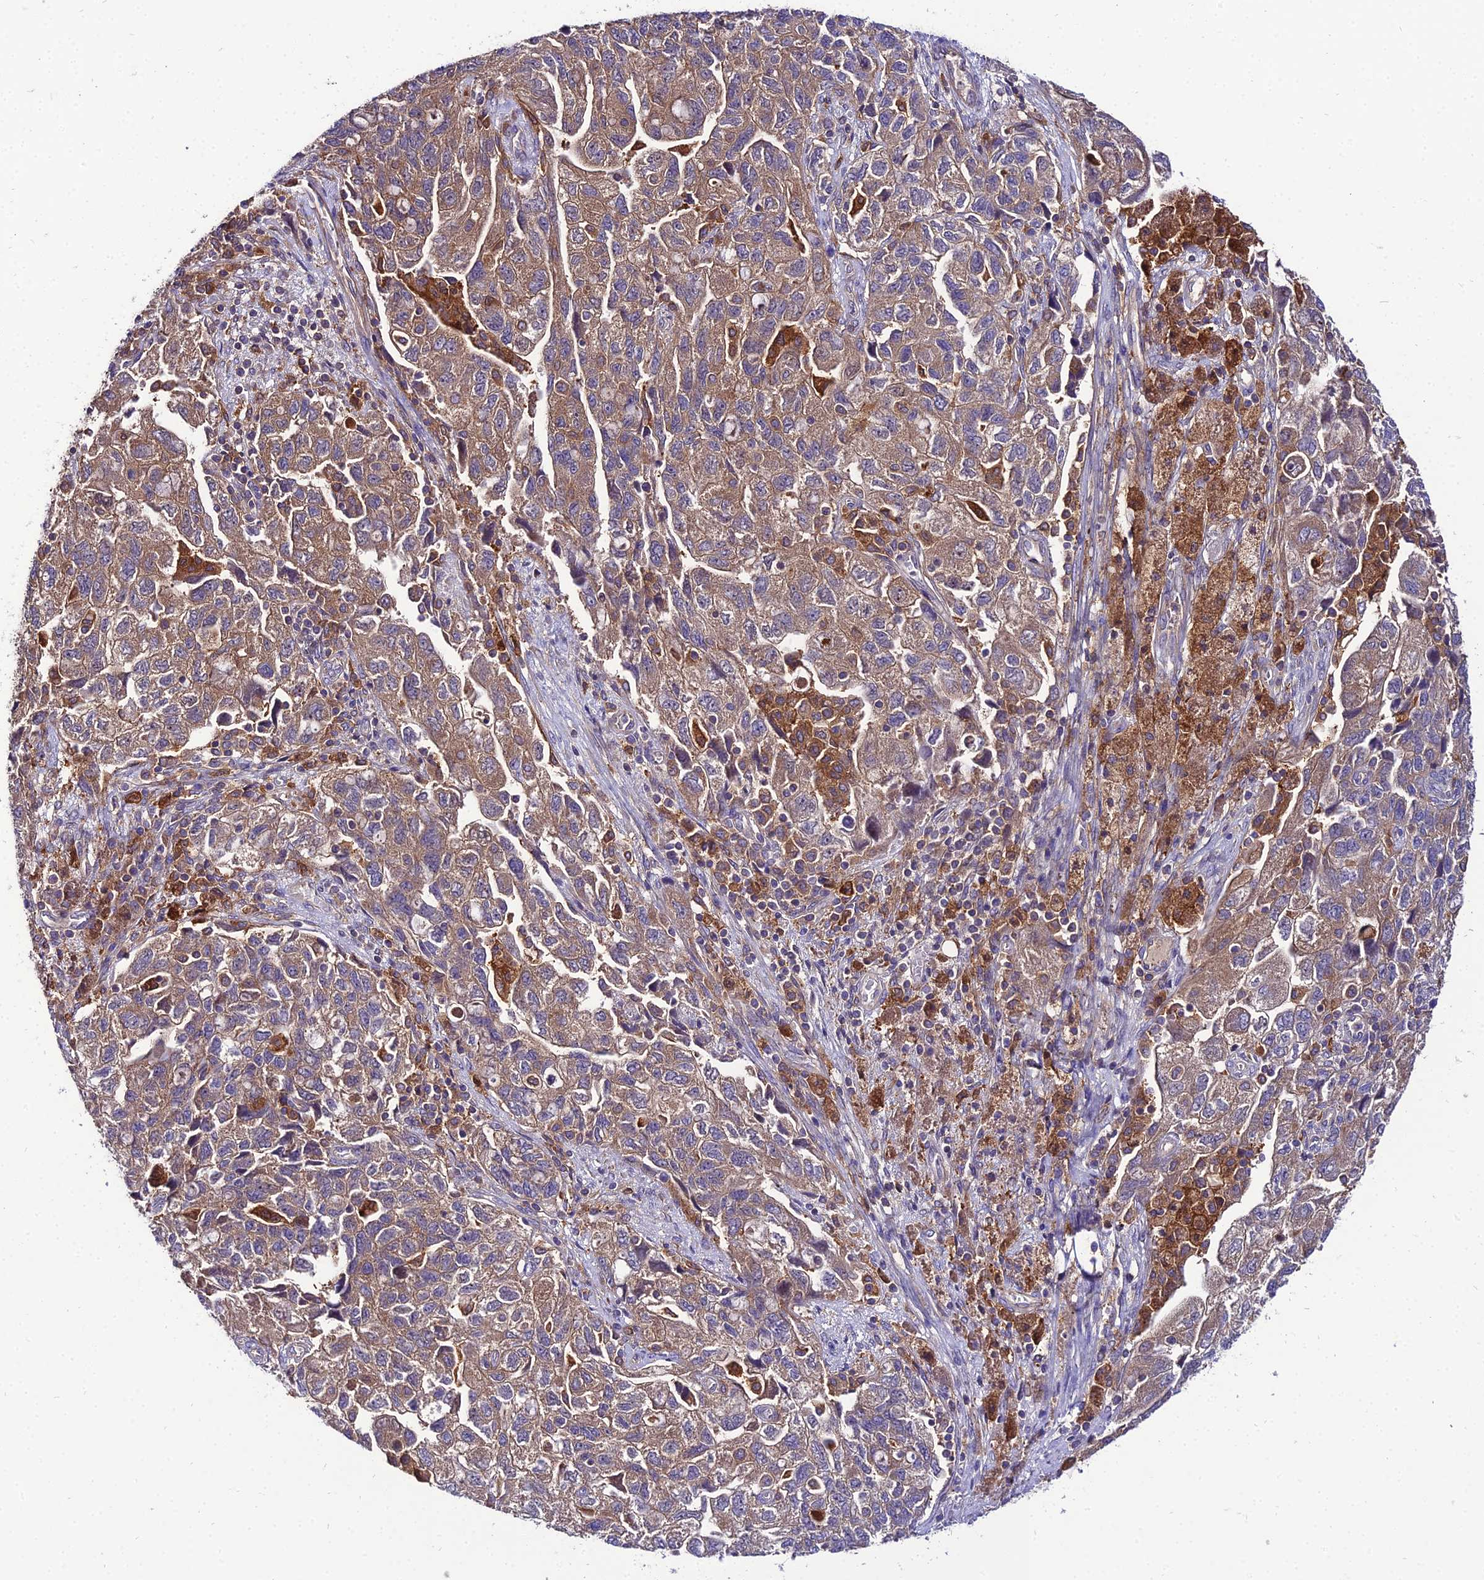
{"staining": {"intensity": "moderate", "quantity": ">75%", "location": "cytoplasmic/membranous"}, "tissue": "ovarian cancer", "cell_type": "Tumor cells", "image_type": "cancer", "snomed": [{"axis": "morphology", "description": "Carcinoma, NOS"}, {"axis": "morphology", "description": "Cystadenocarcinoma, serous, NOS"}, {"axis": "topography", "description": "Ovary"}], "caption": "About >75% of tumor cells in human ovarian cancer exhibit moderate cytoplasmic/membranous protein expression as visualized by brown immunohistochemical staining.", "gene": "C2orf69", "patient": {"sex": "female", "age": 69}}